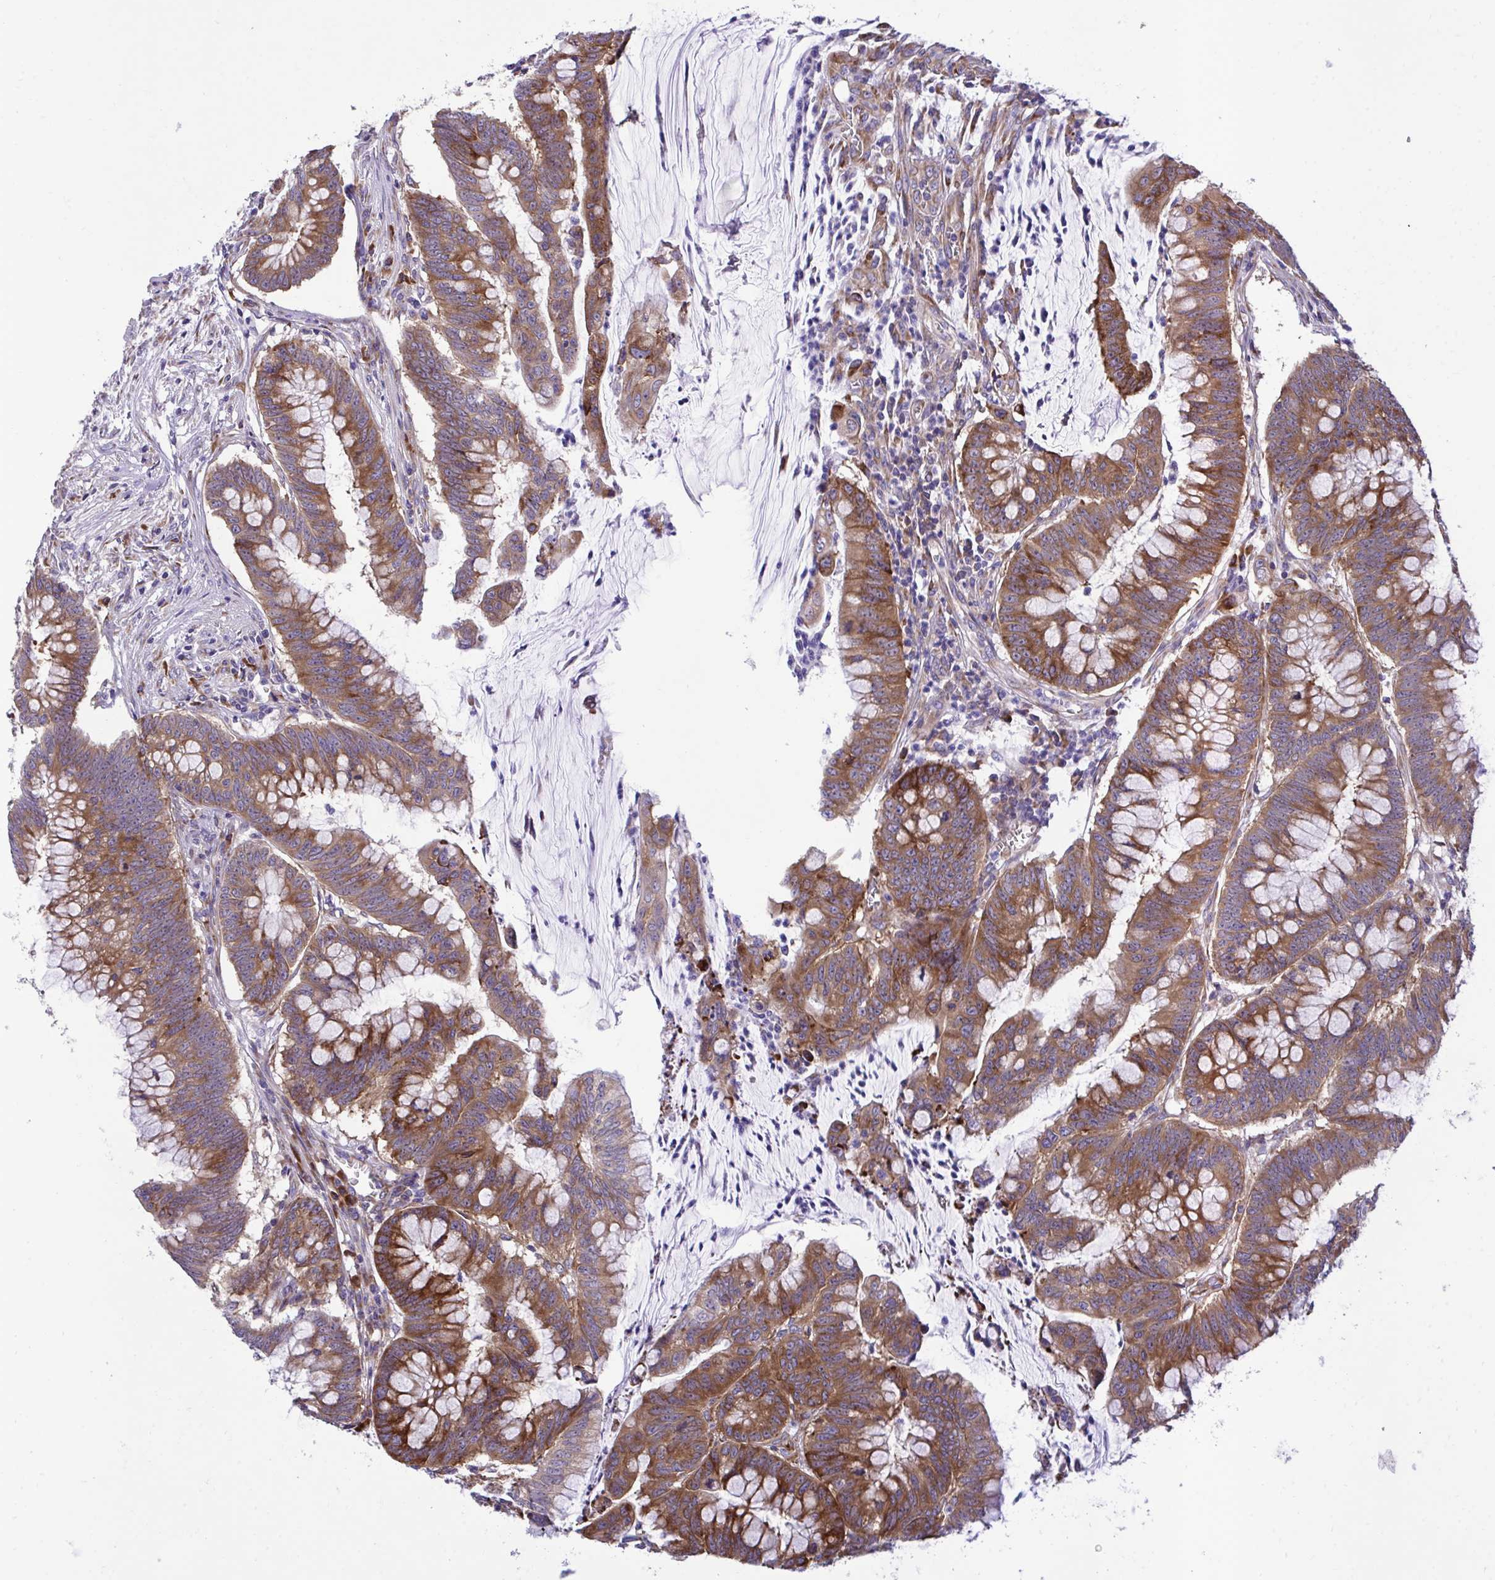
{"staining": {"intensity": "strong", "quantity": ">75%", "location": "cytoplasmic/membranous"}, "tissue": "colorectal cancer", "cell_type": "Tumor cells", "image_type": "cancer", "snomed": [{"axis": "morphology", "description": "Adenocarcinoma, NOS"}, {"axis": "topography", "description": "Colon"}], "caption": "This is a photomicrograph of immunohistochemistry (IHC) staining of colorectal adenocarcinoma, which shows strong positivity in the cytoplasmic/membranous of tumor cells.", "gene": "RPS15", "patient": {"sex": "male", "age": 62}}